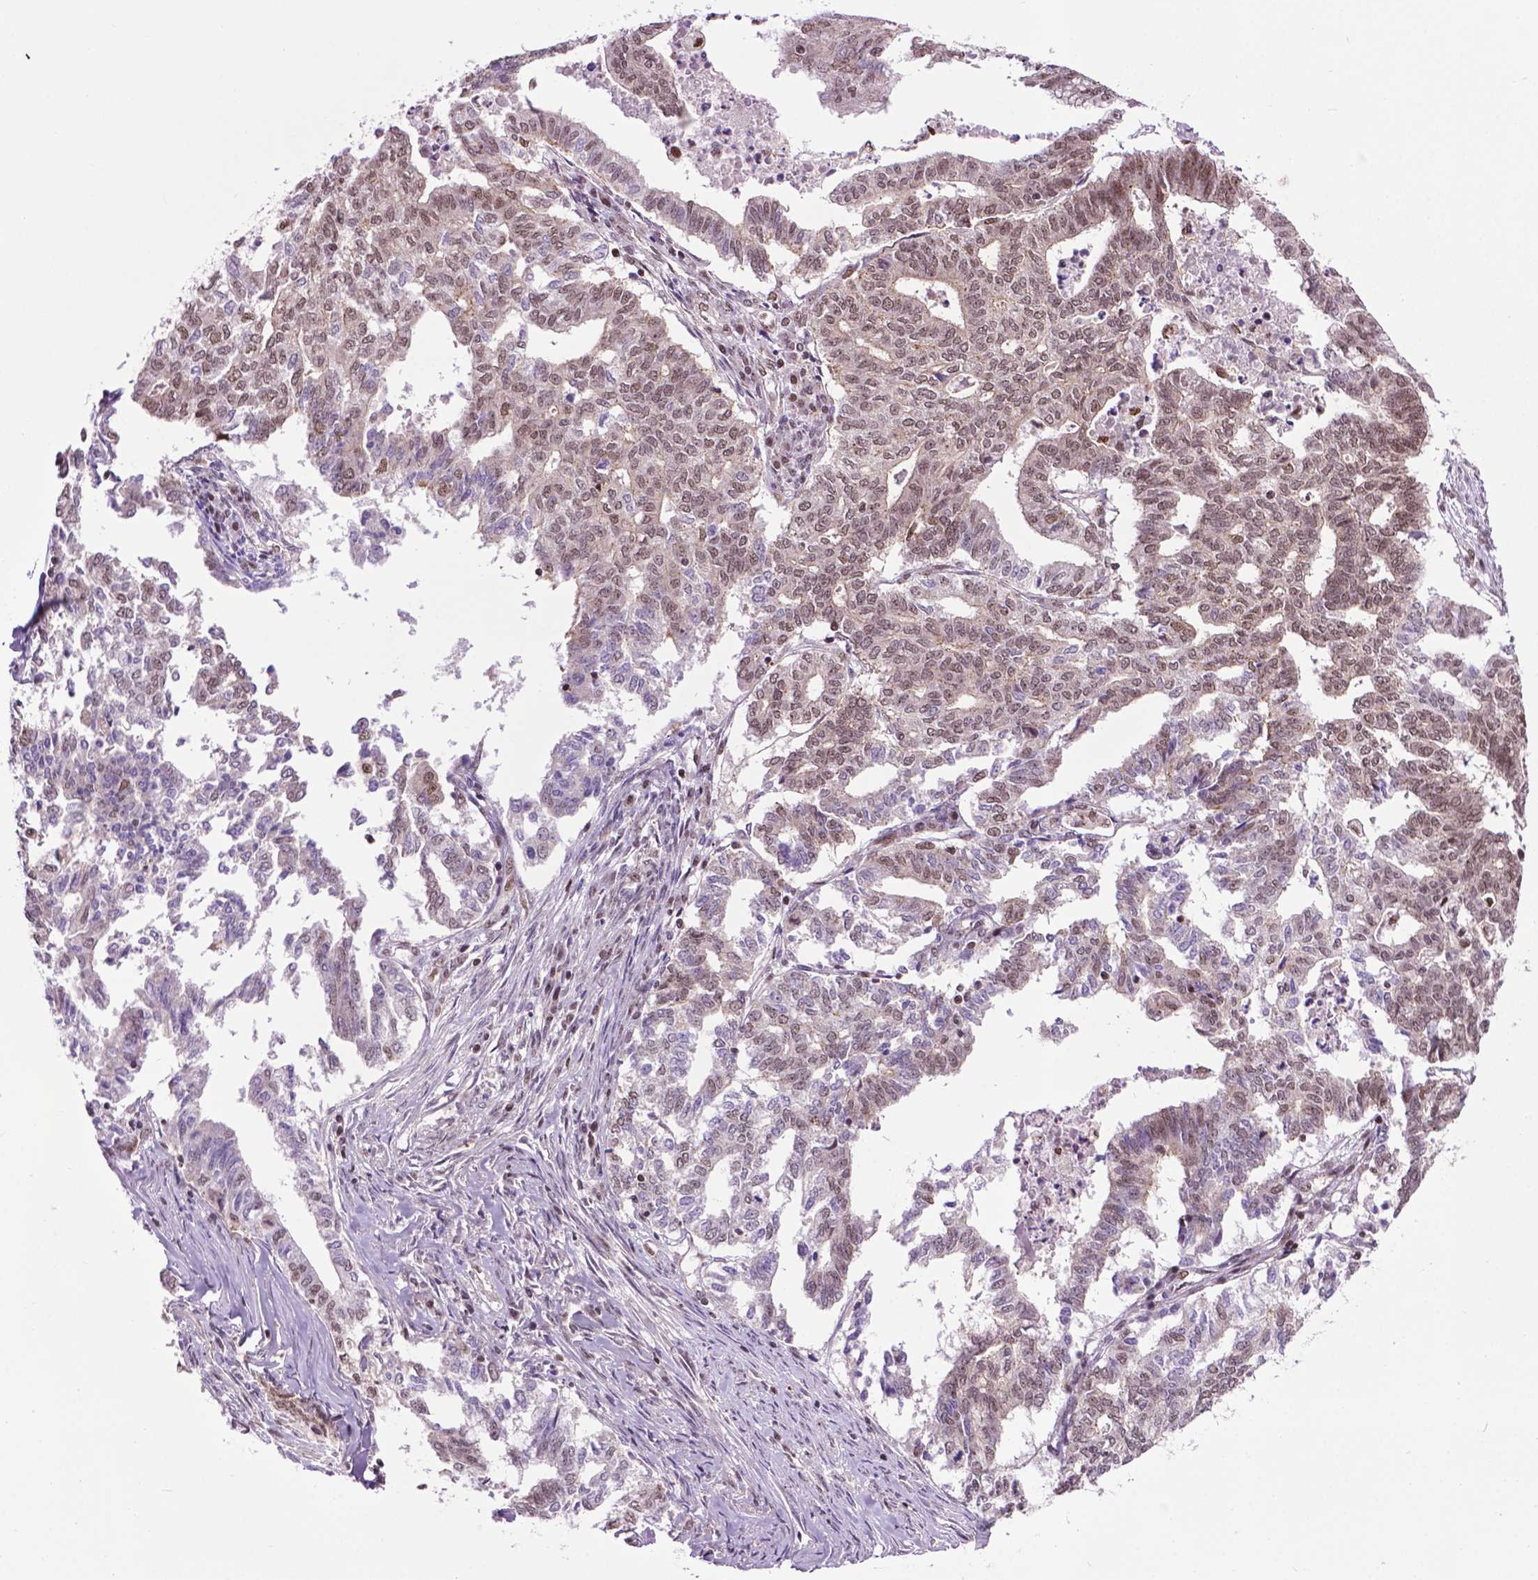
{"staining": {"intensity": "moderate", "quantity": "25%-75%", "location": "nuclear"}, "tissue": "endometrial cancer", "cell_type": "Tumor cells", "image_type": "cancer", "snomed": [{"axis": "morphology", "description": "Adenocarcinoma, NOS"}, {"axis": "topography", "description": "Endometrium"}], "caption": "The photomicrograph exhibits immunohistochemical staining of endometrial cancer. There is moderate nuclear staining is present in approximately 25%-75% of tumor cells. Immunohistochemistry stains the protein of interest in brown and the nuclei are stained blue.", "gene": "EAF1", "patient": {"sex": "female", "age": 79}}